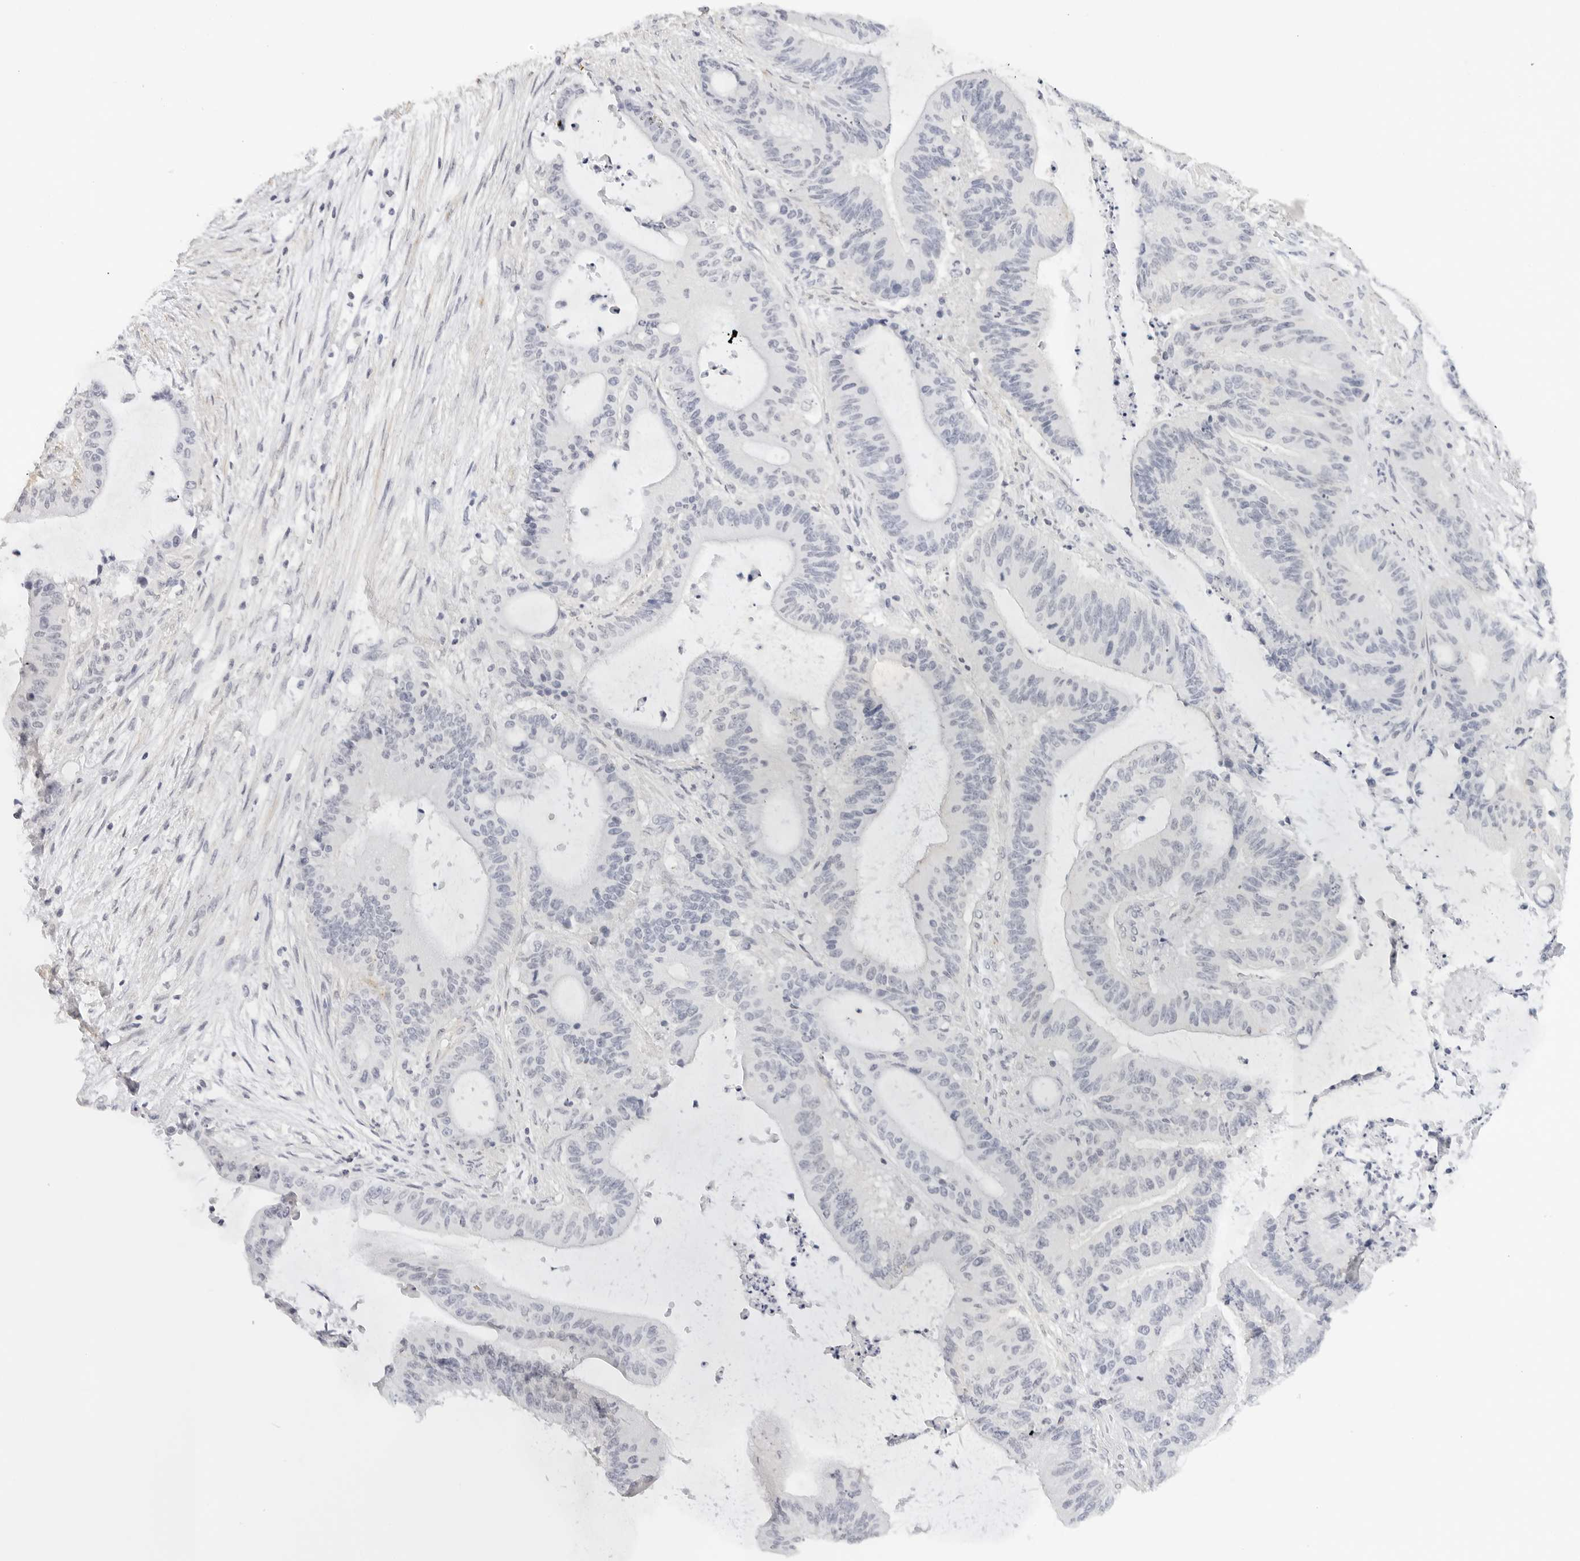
{"staining": {"intensity": "negative", "quantity": "none", "location": "none"}, "tissue": "liver cancer", "cell_type": "Tumor cells", "image_type": "cancer", "snomed": [{"axis": "morphology", "description": "Normal tissue, NOS"}, {"axis": "morphology", "description": "Cholangiocarcinoma"}, {"axis": "topography", "description": "Liver"}, {"axis": "topography", "description": "Peripheral nerve tissue"}], "caption": "Protein analysis of liver cancer reveals no significant positivity in tumor cells.", "gene": "PCDH19", "patient": {"sex": "female", "age": 73}}